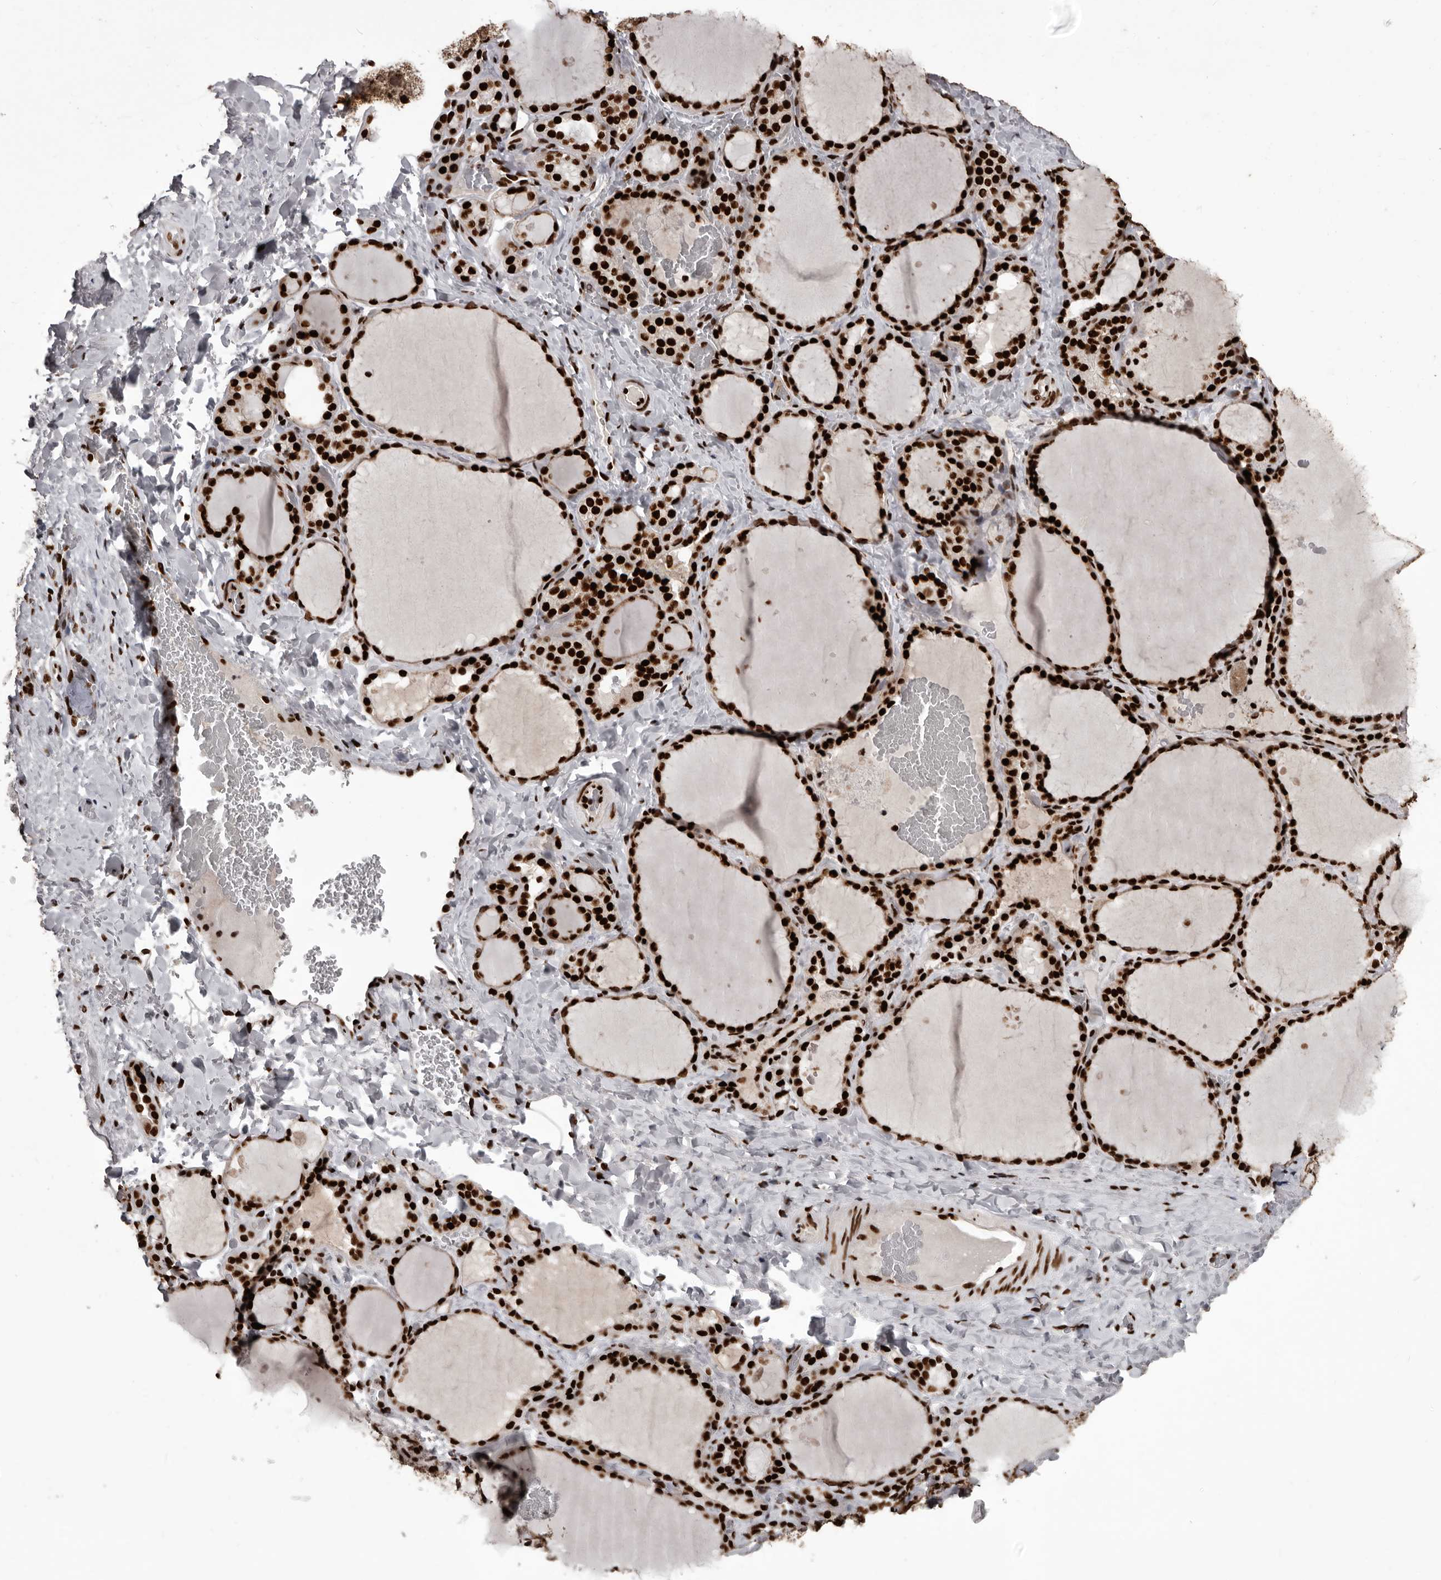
{"staining": {"intensity": "strong", "quantity": ">75%", "location": "nuclear"}, "tissue": "thyroid gland", "cell_type": "Glandular cells", "image_type": "normal", "snomed": [{"axis": "morphology", "description": "Normal tissue, NOS"}, {"axis": "topography", "description": "Thyroid gland"}], "caption": "An IHC histopathology image of normal tissue is shown. Protein staining in brown labels strong nuclear positivity in thyroid gland within glandular cells.", "gene": "NUMA1", "patient": {"sex": "female", "age": 22}}